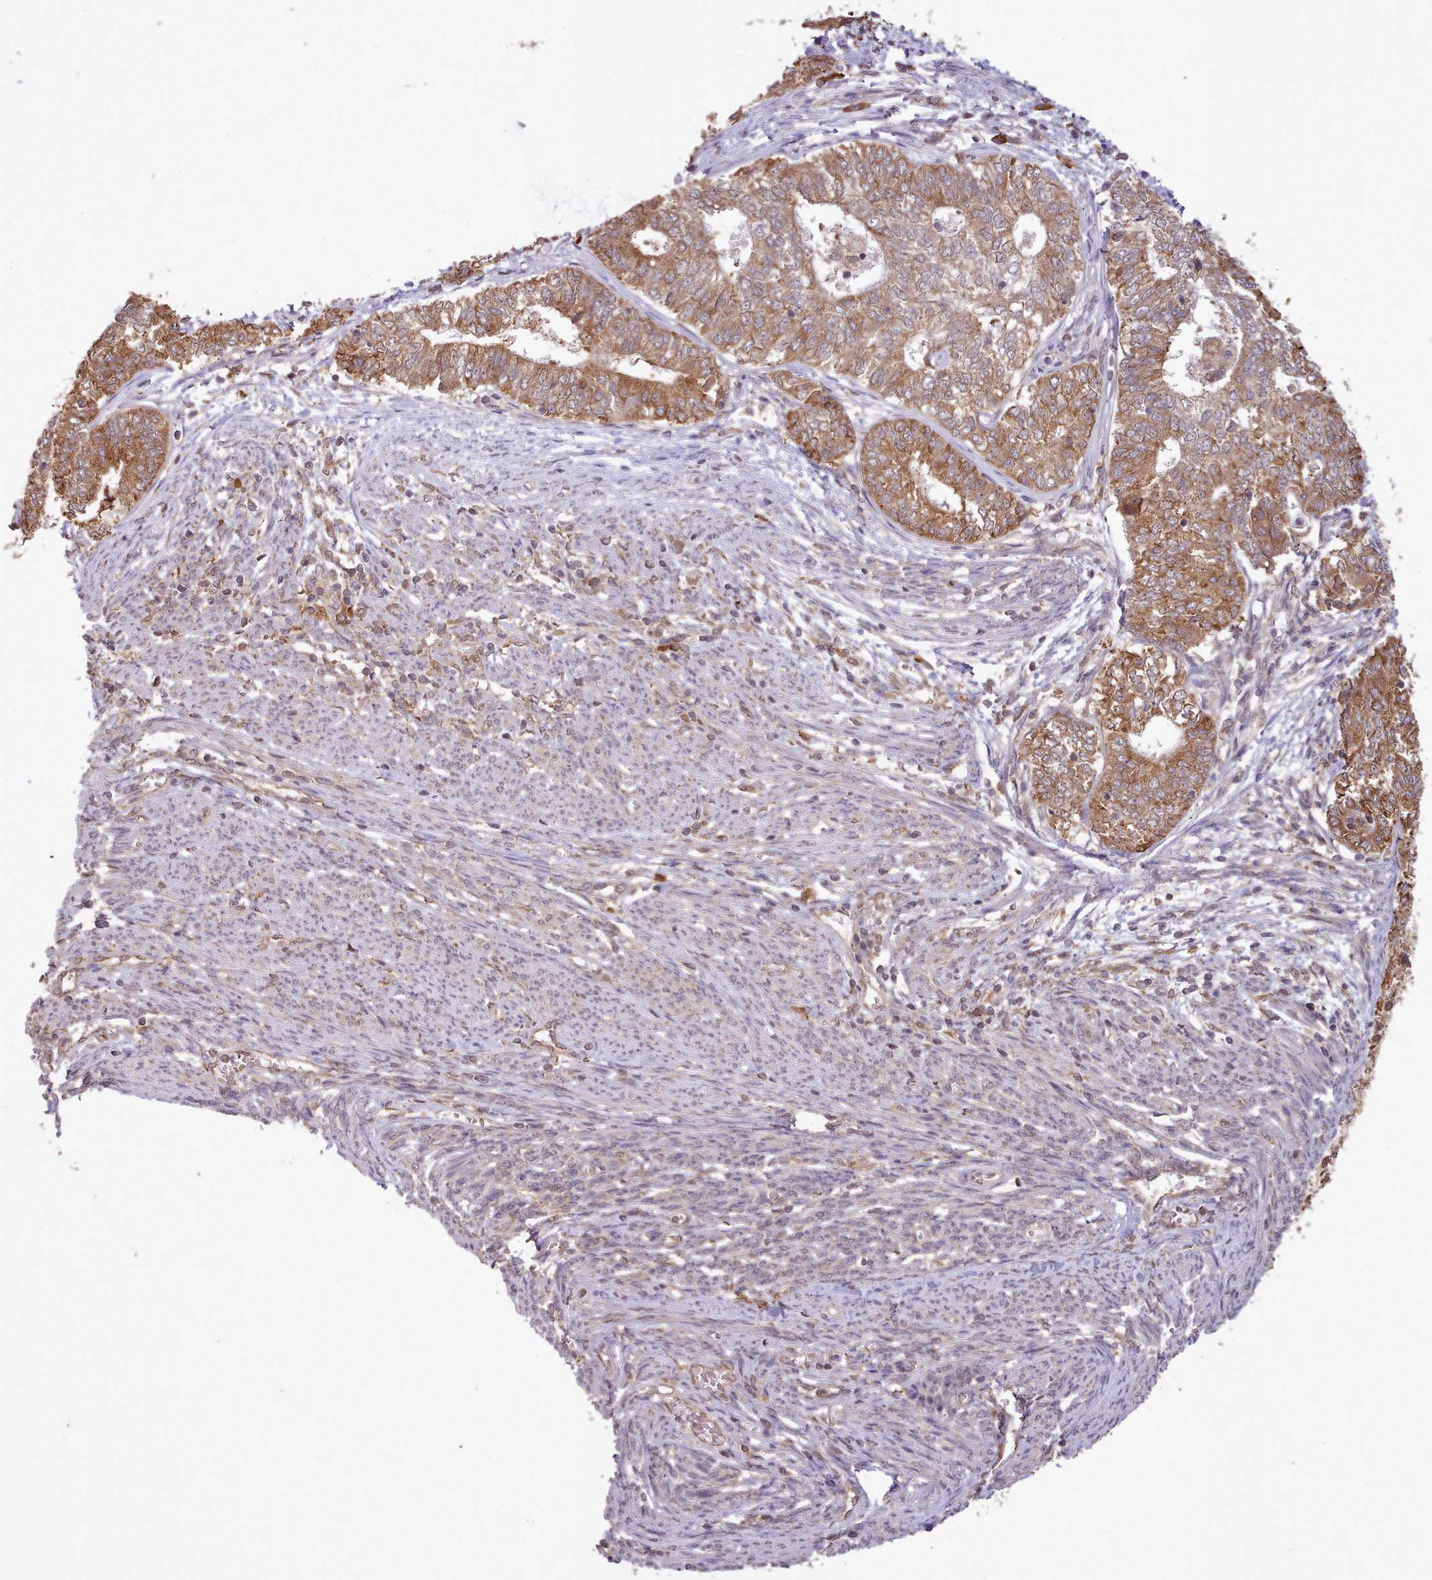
{"staining": {"intensity": "moderate", "quantity": ">75%", "location": "cytoplasmic/membranous"}, "tissue": "endometrial cancer", "cell_type": "Tumor cells", "image_type": "cancer", "snomed": [{"axis": "morphology", "description": "Adenocarcinoma, NOS"}, {"axis": "topography", "description": "Endometrium"}], "caption": "Protein staining displays moderate cytoplasmic/membranous expression in approximately >75% of tumor cells in endometrial adenocarcinoma.", "gene": "PIP4P1", "patient": {"sex": "female", "age": 62}}